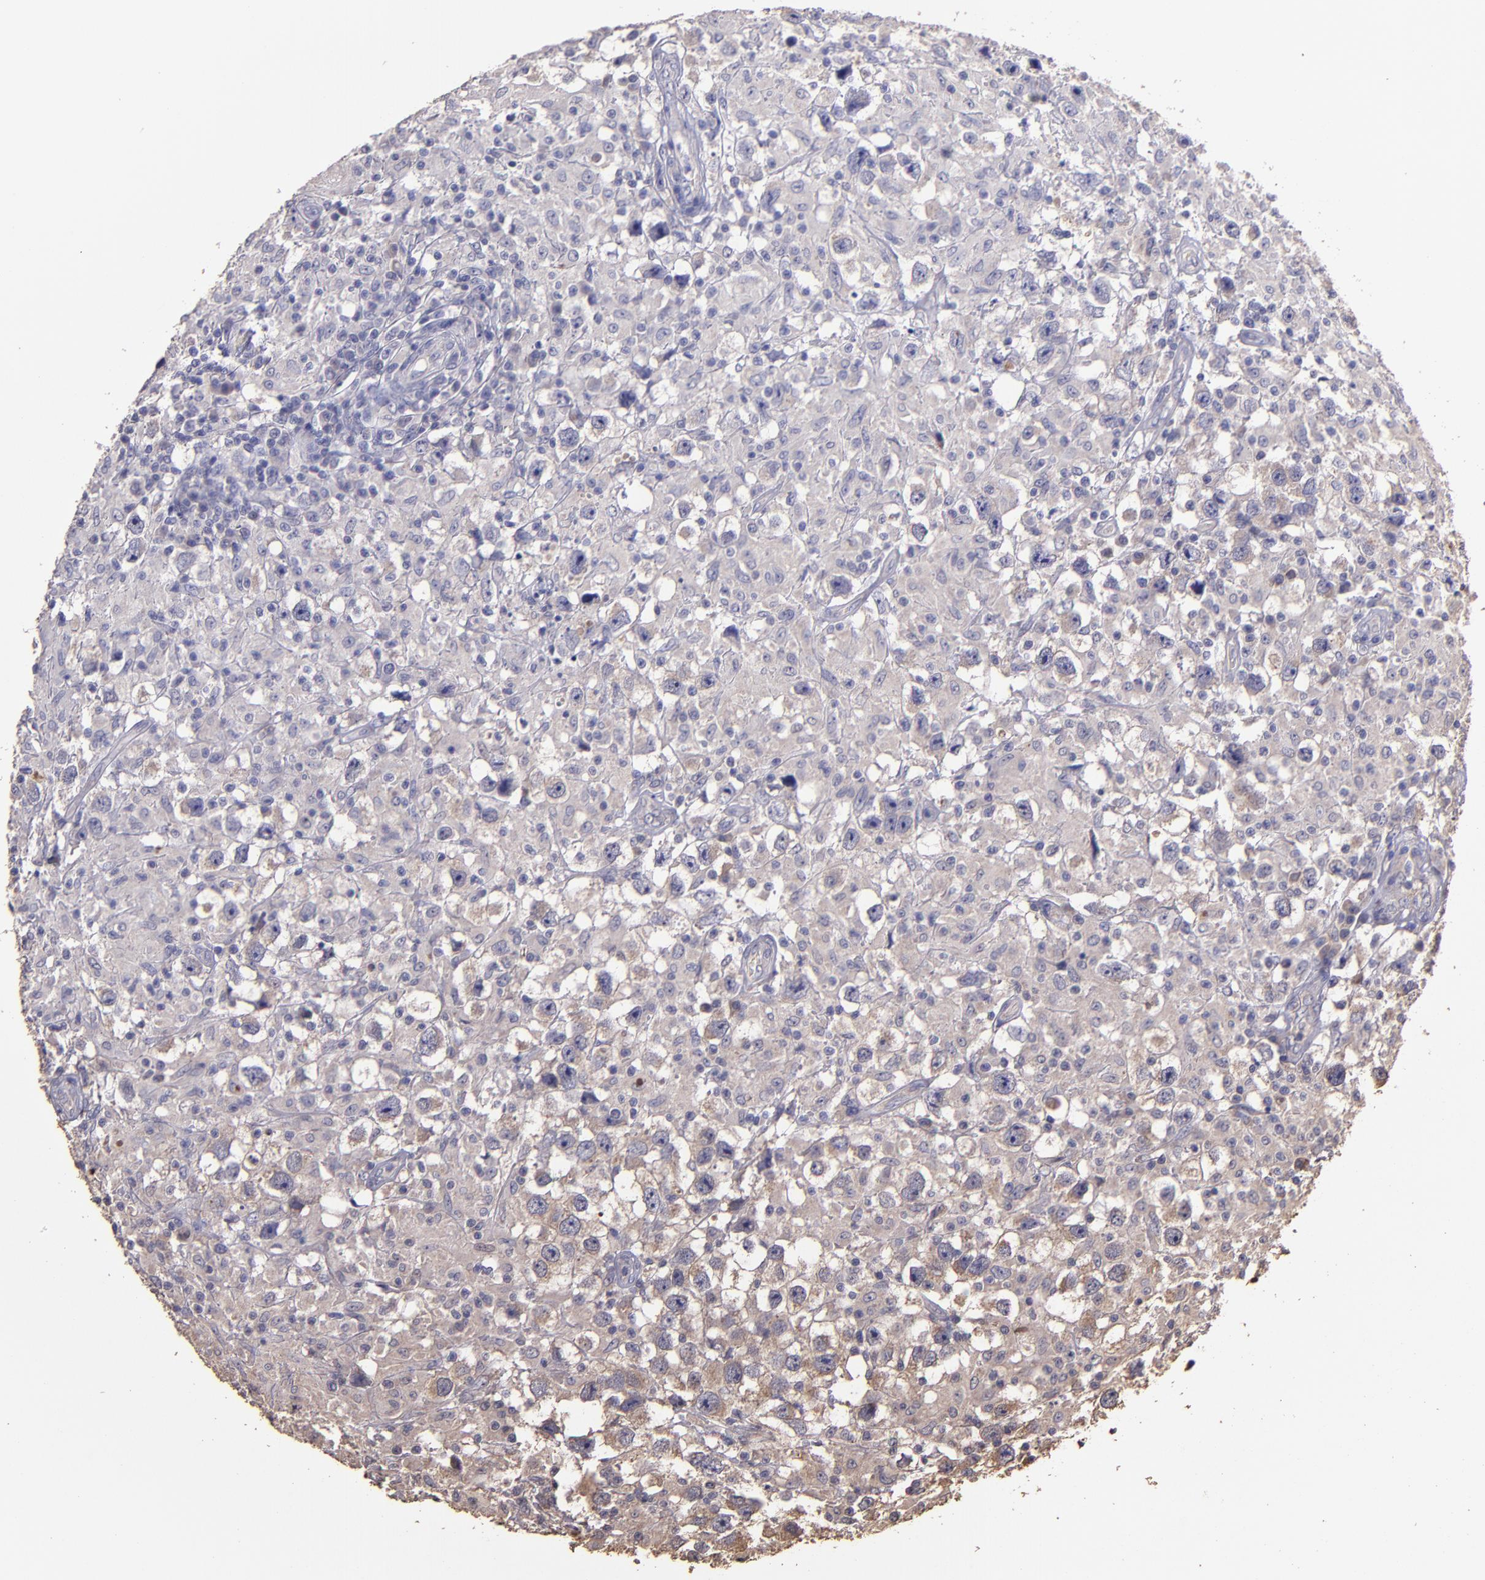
{"staining": {"intensity": "weak", "quantity": ">75%", "location": "cytoplasmic/membranous"}, "tissue": "testis cancer", "cell_type": "Tumor cells", "image_type": "cancer", "snomed": [{"axis": "morphology", "description": "Seminoma, NOS"}, {"axis": "topography", "description": "Testis"}], "caption": "Brown immunohistochemical staining in human seminoma (testis) shows weak cytoplasmic/membranous expression in about >75% of tumor cells. (Stains: DAB (3,3'-diaminobenzidine) in brown, nuclei in blue, Microscopy: brightfield microscopy at high magnification).", "gene": "HECTD1", "patient": {"sex": "male", "age": 34}}